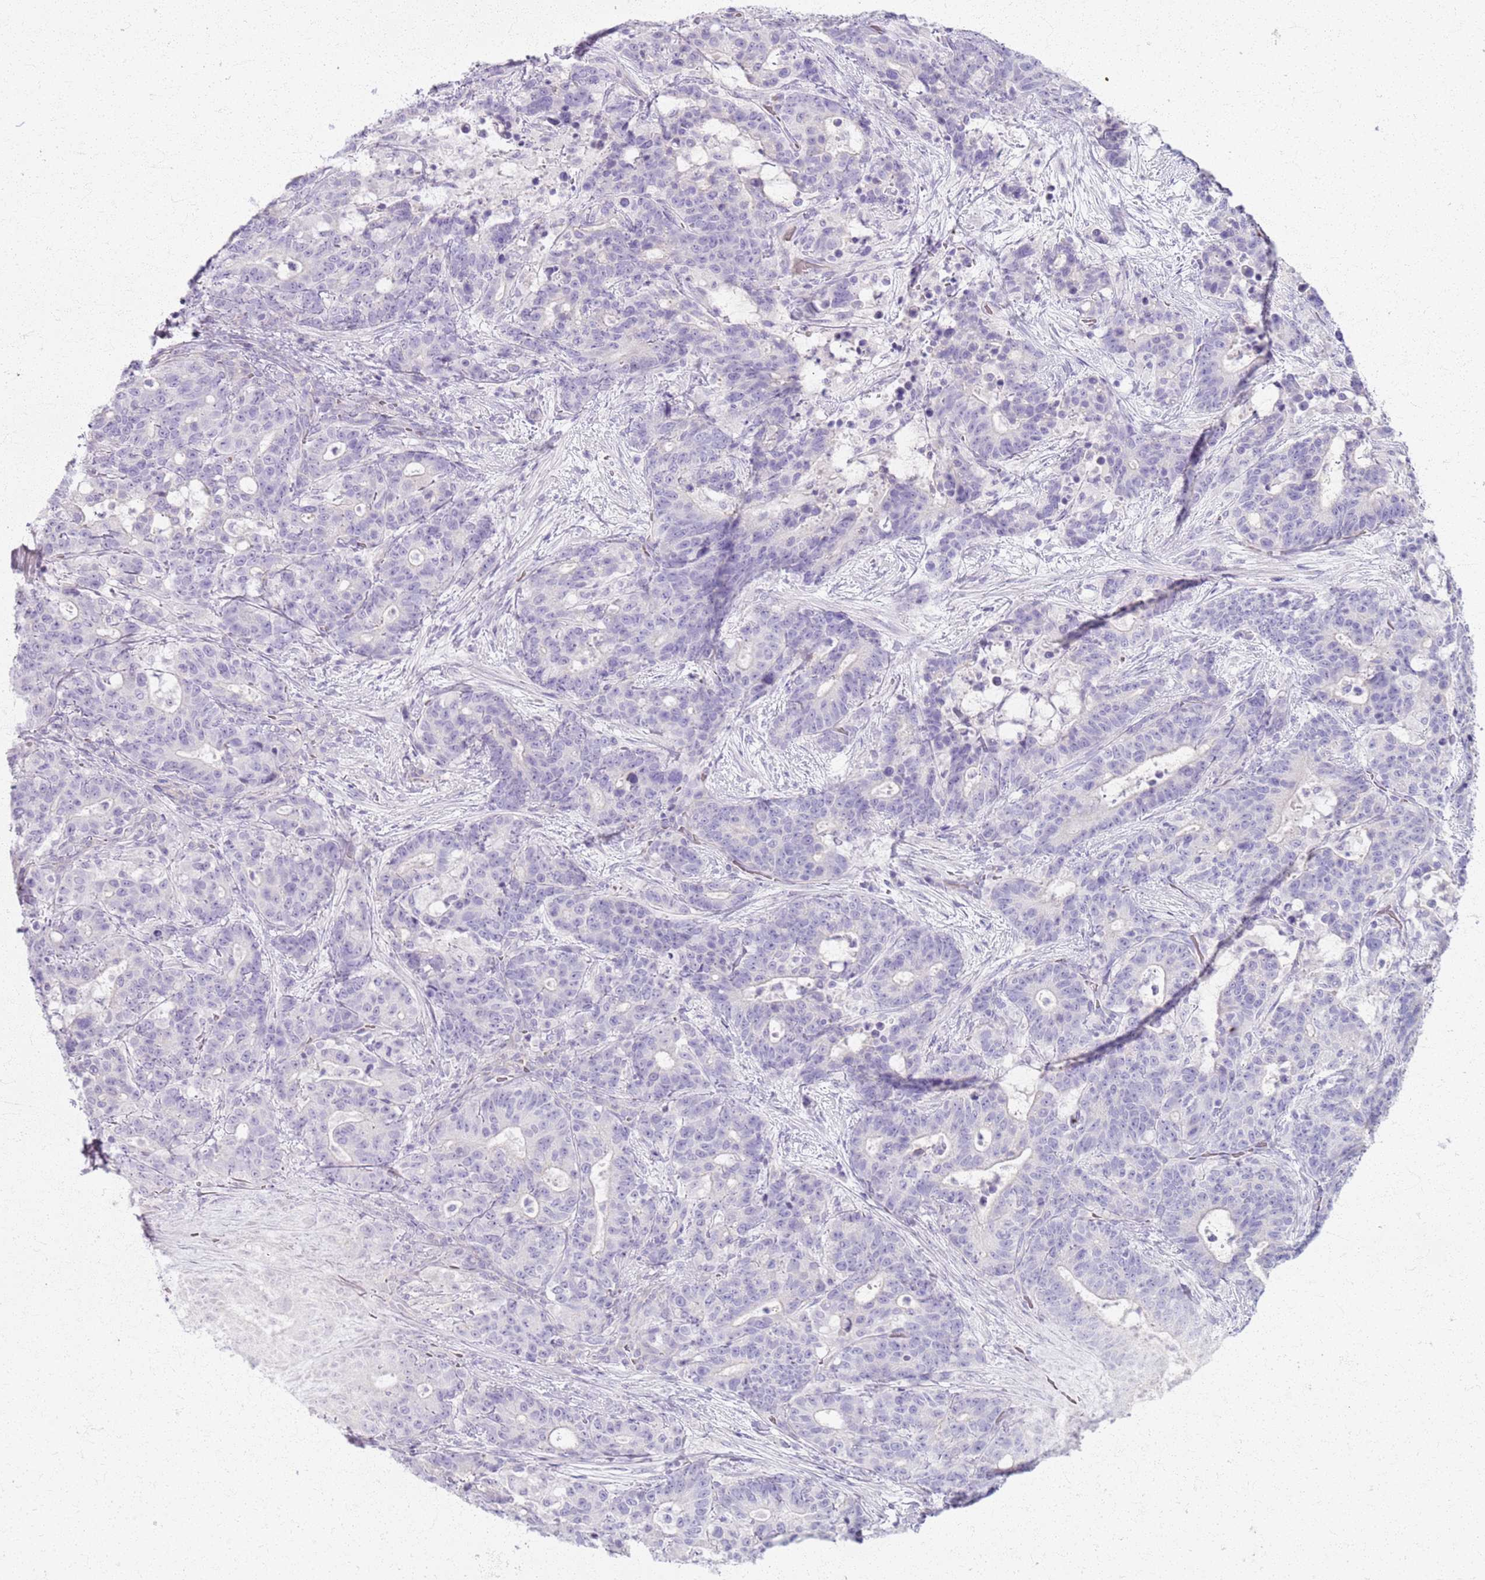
{"staining": {"intensity": "negative", "quantity": "none", "location": "none"}, "tissue": "stomach cancer", "cell_type": "Tumor cells", "image_type": "cancer", "snomed": [{"axis": "morphology", "description": "Normal tissue, NOS"}, {"axis": "morphology", "description": "Adenocarcinoma, NOS"}, {"axis": "topography", "description": "Stomach"}], "caption": "High power microscopy histopathology image of an immunohistochemistry (IHC) histopathology image of adenocarcinoma (stomach), revealing no significant positivity in tumor cells.", "gene": "CSRP3", "patient": {"sex": "female", "age": 64}}